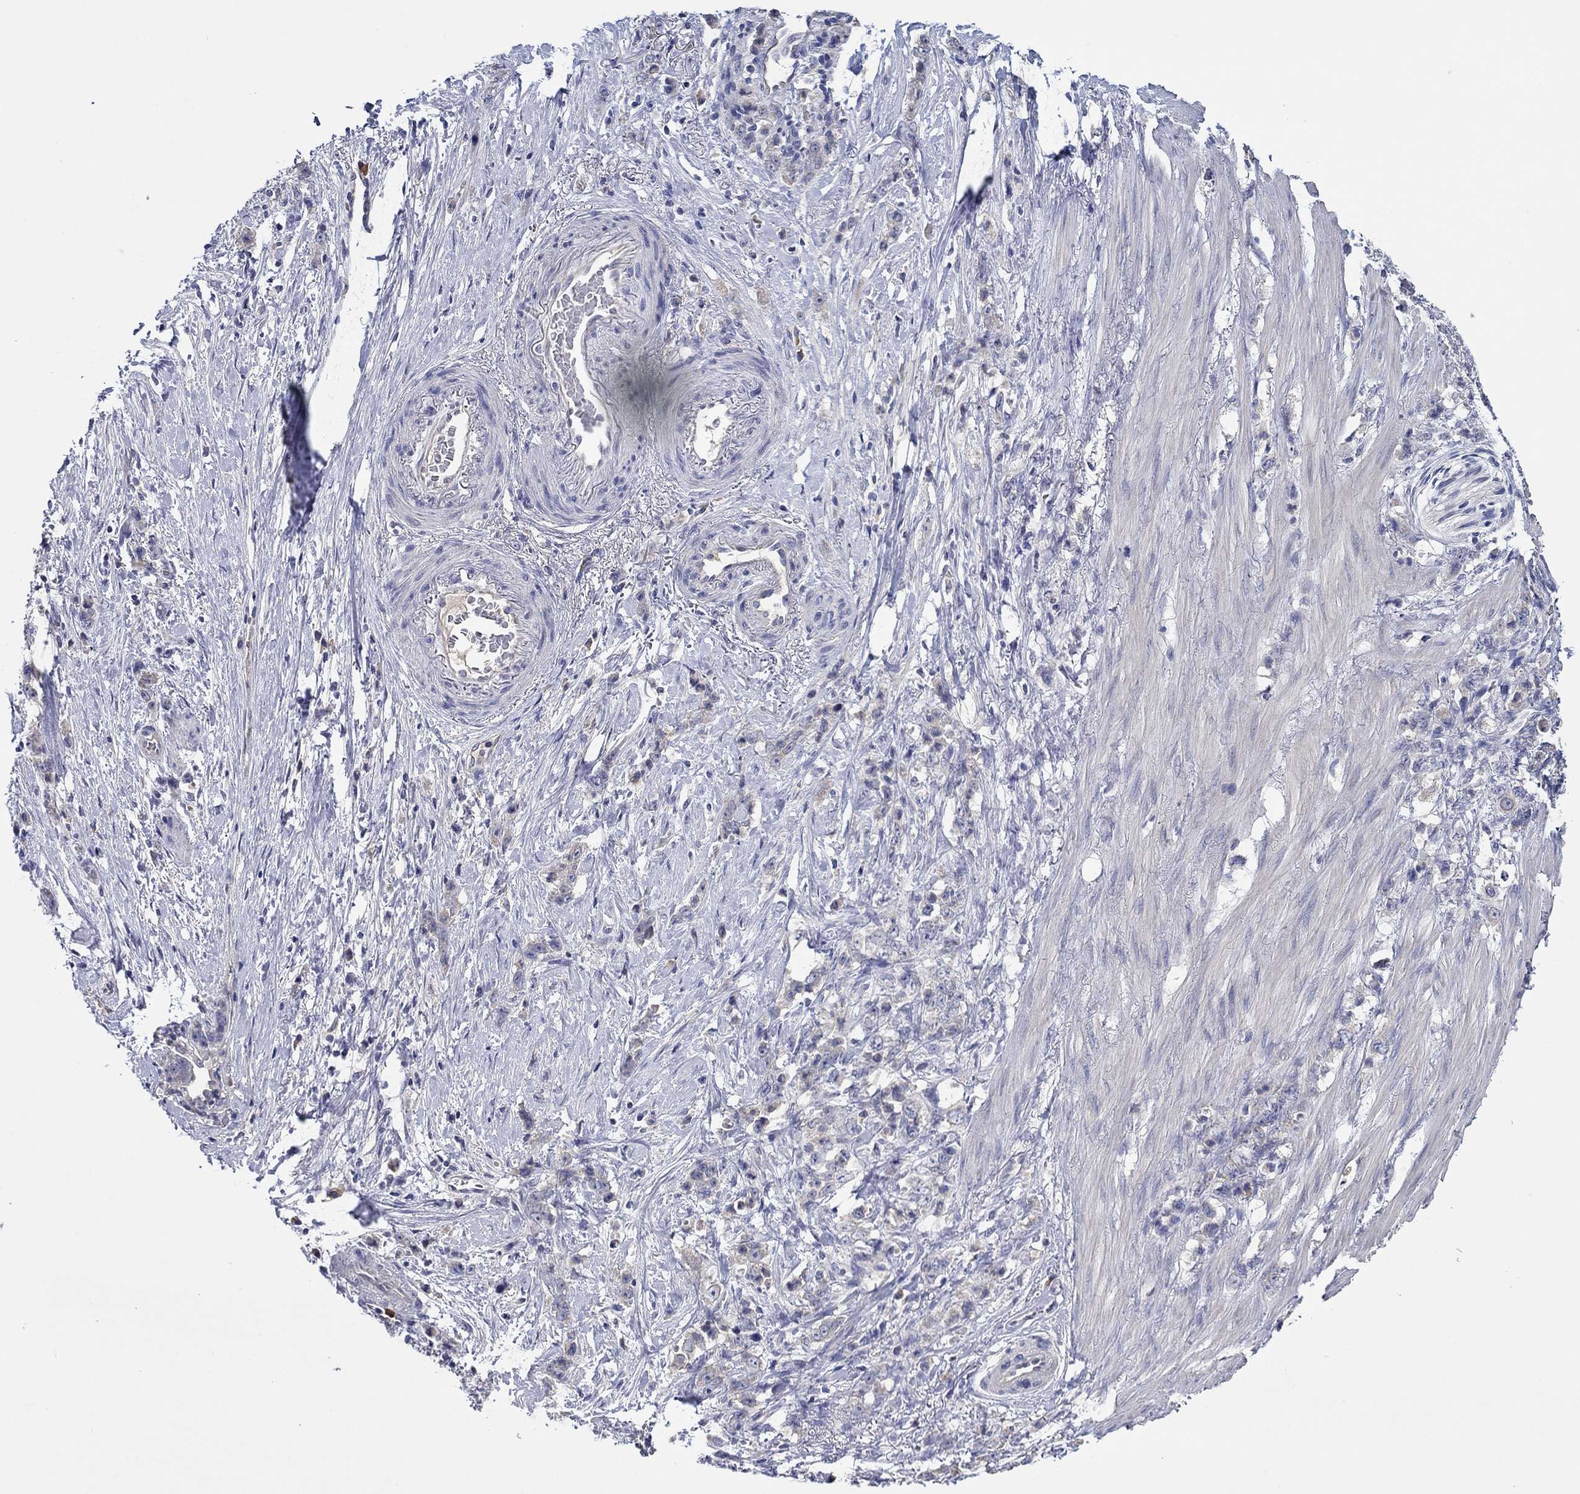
{"staining": {"intensity": "weak", "quantity": "25%-75%", "location": "cytoplasmic/membranous"}, "tissue": "stomach cancer", "cell_type": "Tumor cells", "image_type": "cancer", "snomed": [{"axis": "morphology", "description": "Adenocarcinoma, NOS"}, {"axis": "topography", "description": "Stomach, lower"}], "caption": "A photomicrograph showing weak cytoplasmic/membranous staining in about 25%-75% of tumor cells in adenocarcinoma (stomach), as visualized by brown immunohistochemical staining.", "gene": "CHIT1", "patient": {"sex": "male", "age": 88}}